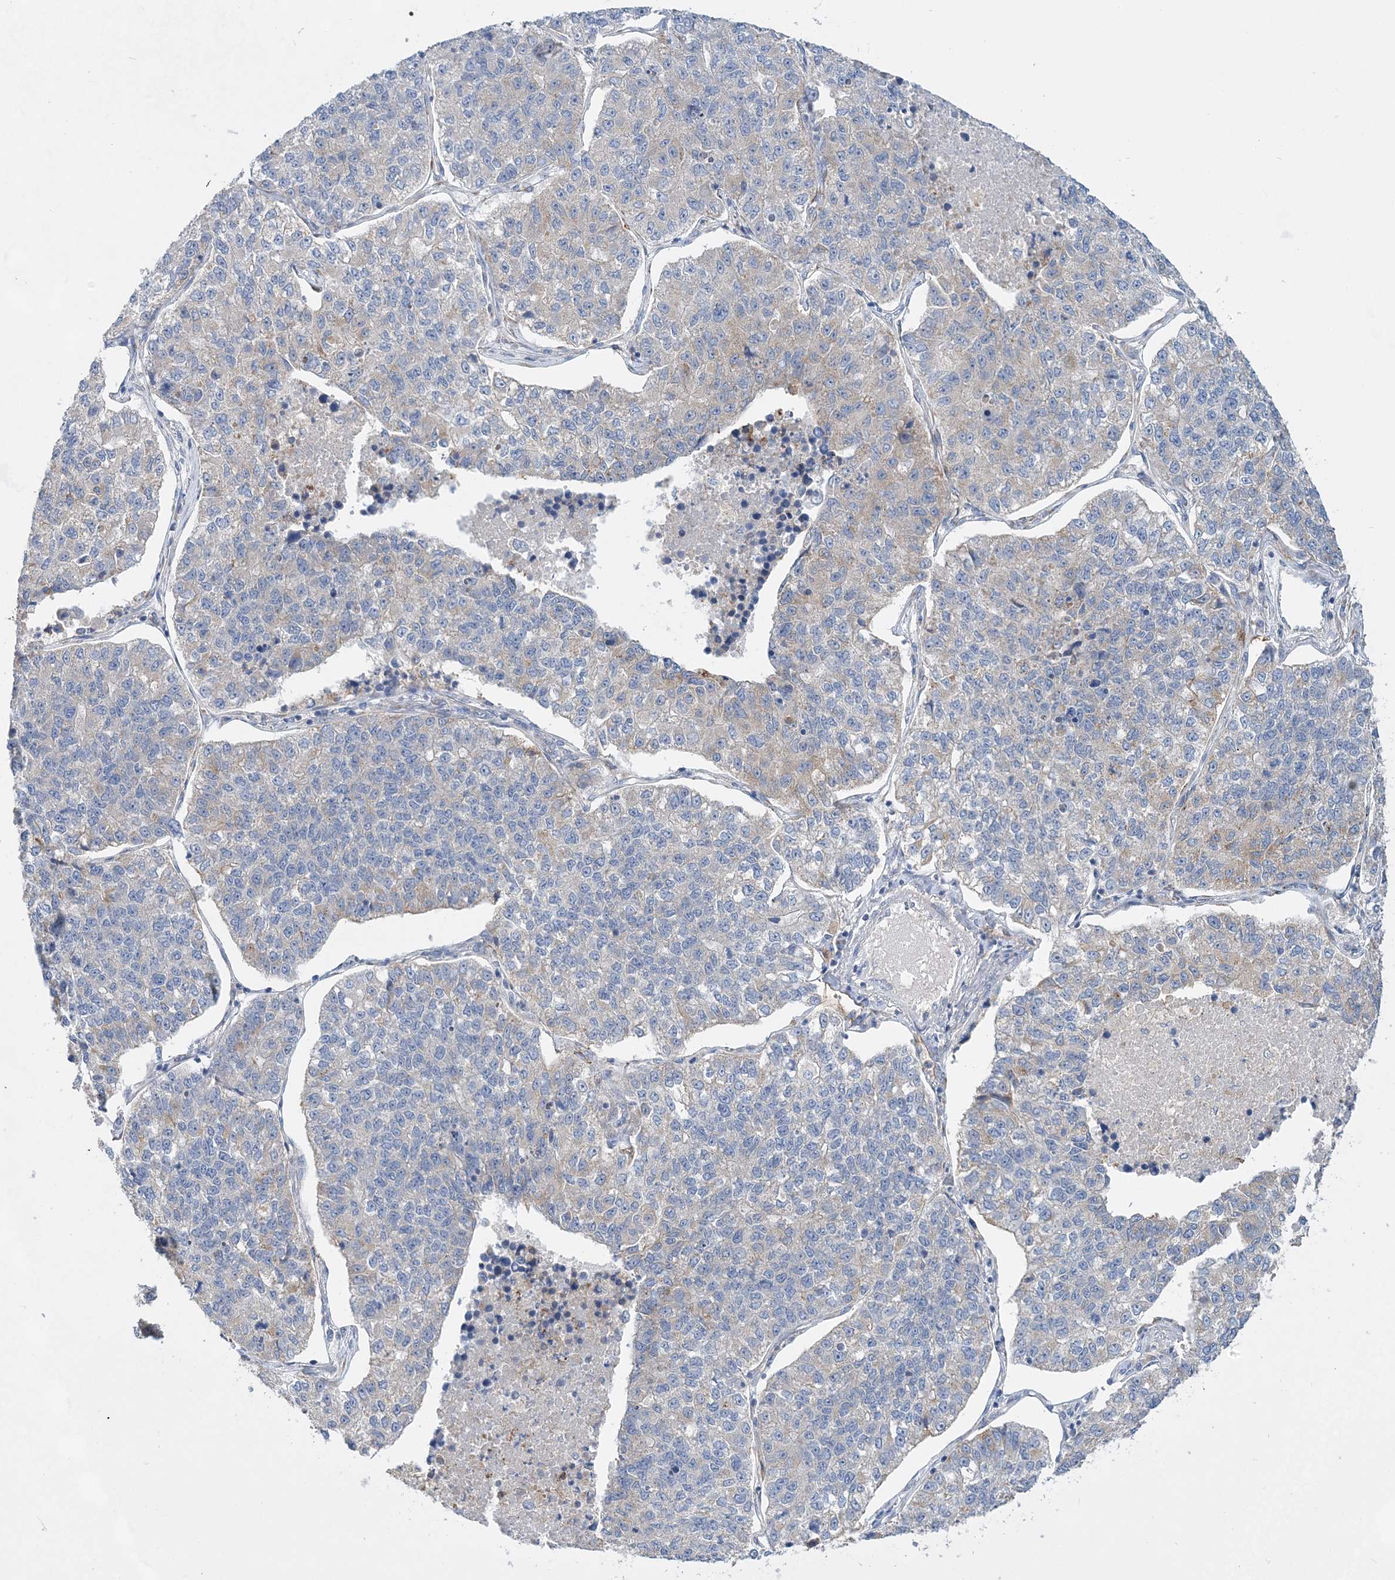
{"staining": {"intensity": "negative", "quantity": "none", "location": "none"}, "tissue": "lung cancer", "cell_type": "Tumor cells", "image_type": "cancer", "snomed": [{"axis": "morphology", "description": "Adenocarcinoma, NOS"}, {"axis": "topography", "description": "Lung"}], "caption": "High magnification brightfield microscopy of lung cancer (adenocarcinoma) stained with DAB (brown) and counterstained with hematoxylin (blue): tumor cells show no significant positivity.", "gene": "TRAPPC13", "patient": {"sex": "male", "age": 49}}